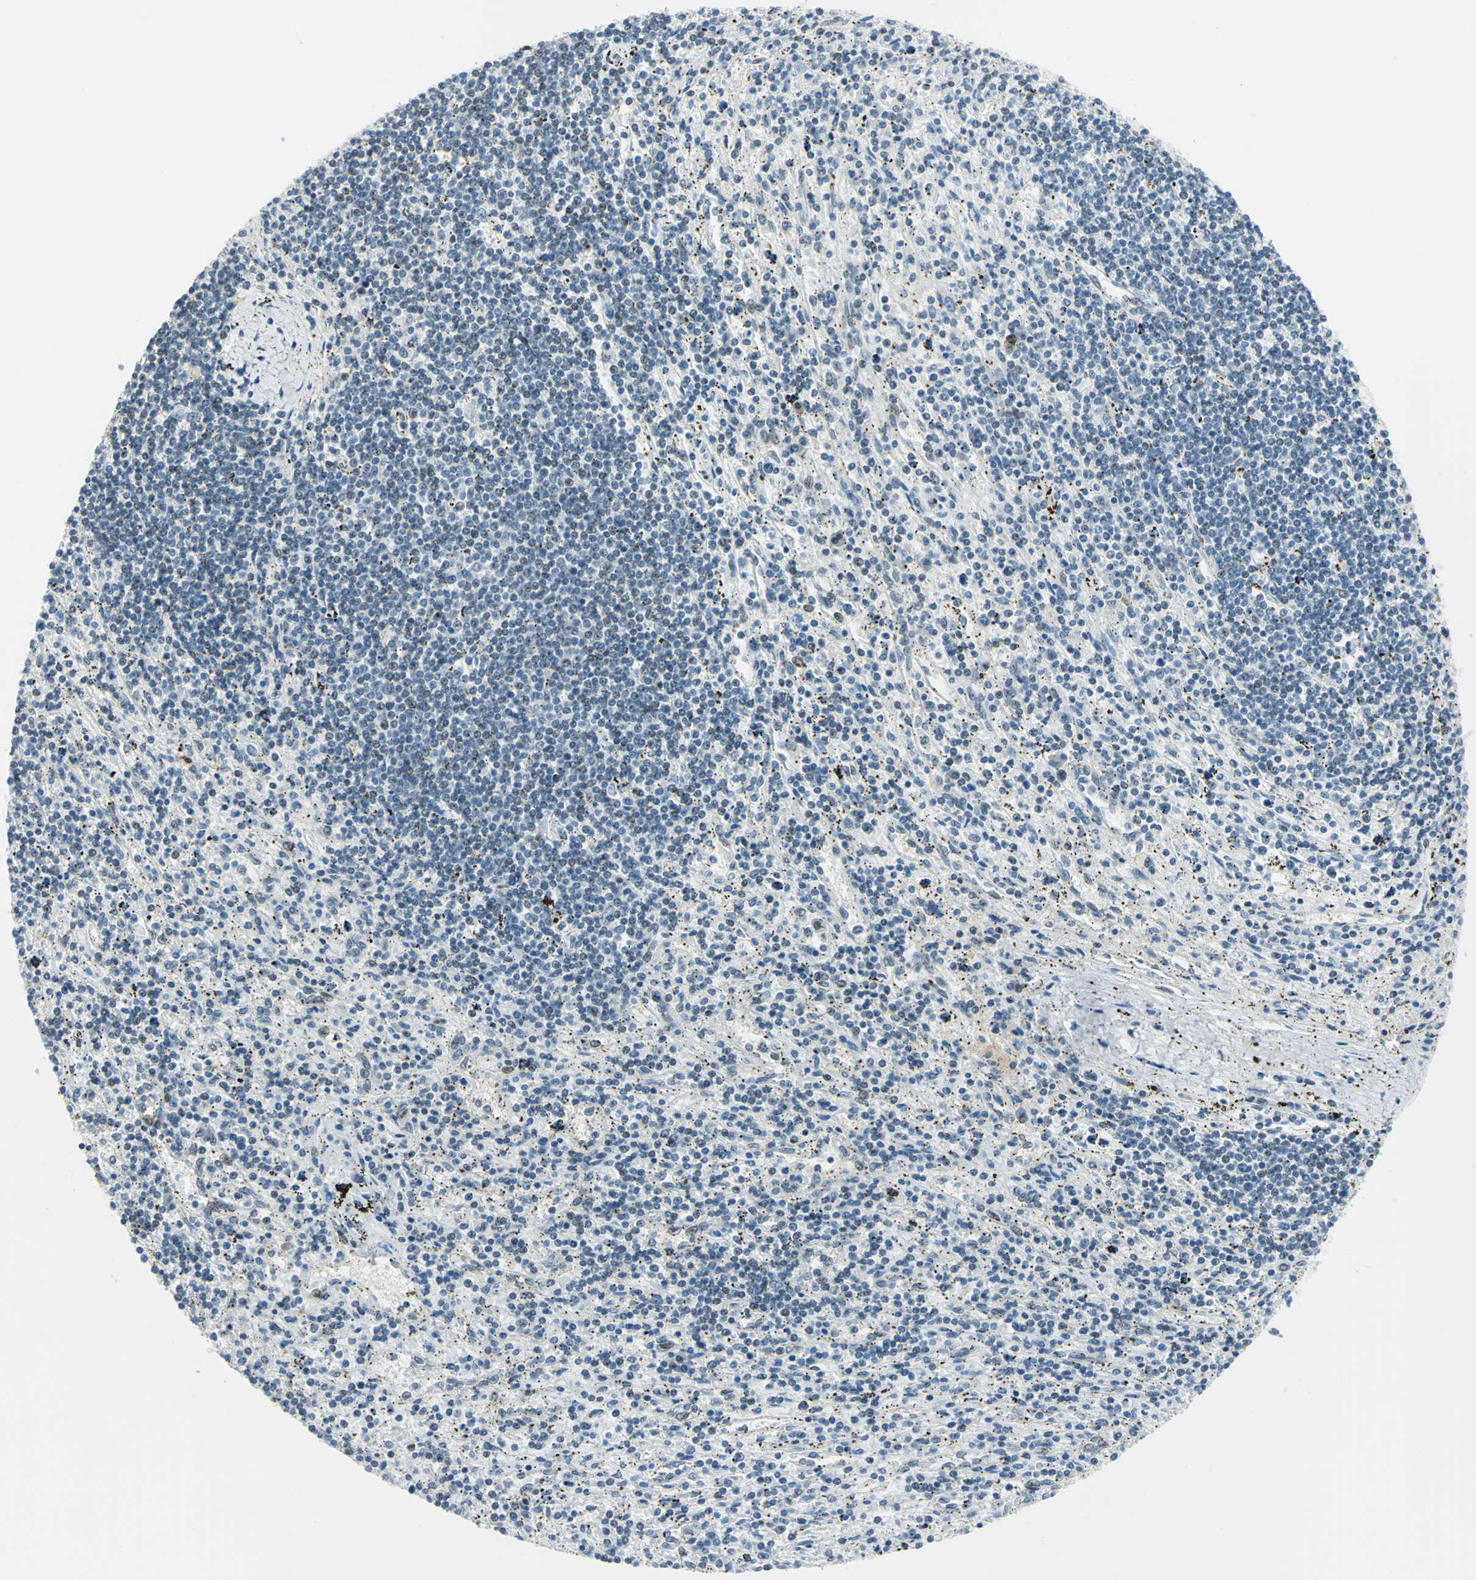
{"staining": {"intensity": "negative", "quantity": "none", "location": "none"}, "tissue": "lymphoma", "cell_type": "Tumor cells", "image_type": "cancer", "snomed": [{"axis": "morphology", "description": "Malignant lymphoma, non-Hodgkin's type, Low grade"}, {"axis": "topography", "description": "Spleen"}], "caption": "Protein analysis of malignant lymphoma, non-Hodgkin's type (low-grade) reveals no significant expression in tumor cells.", "gene": "MTMR10", "patient": {"sex": "male", "age": 76}}